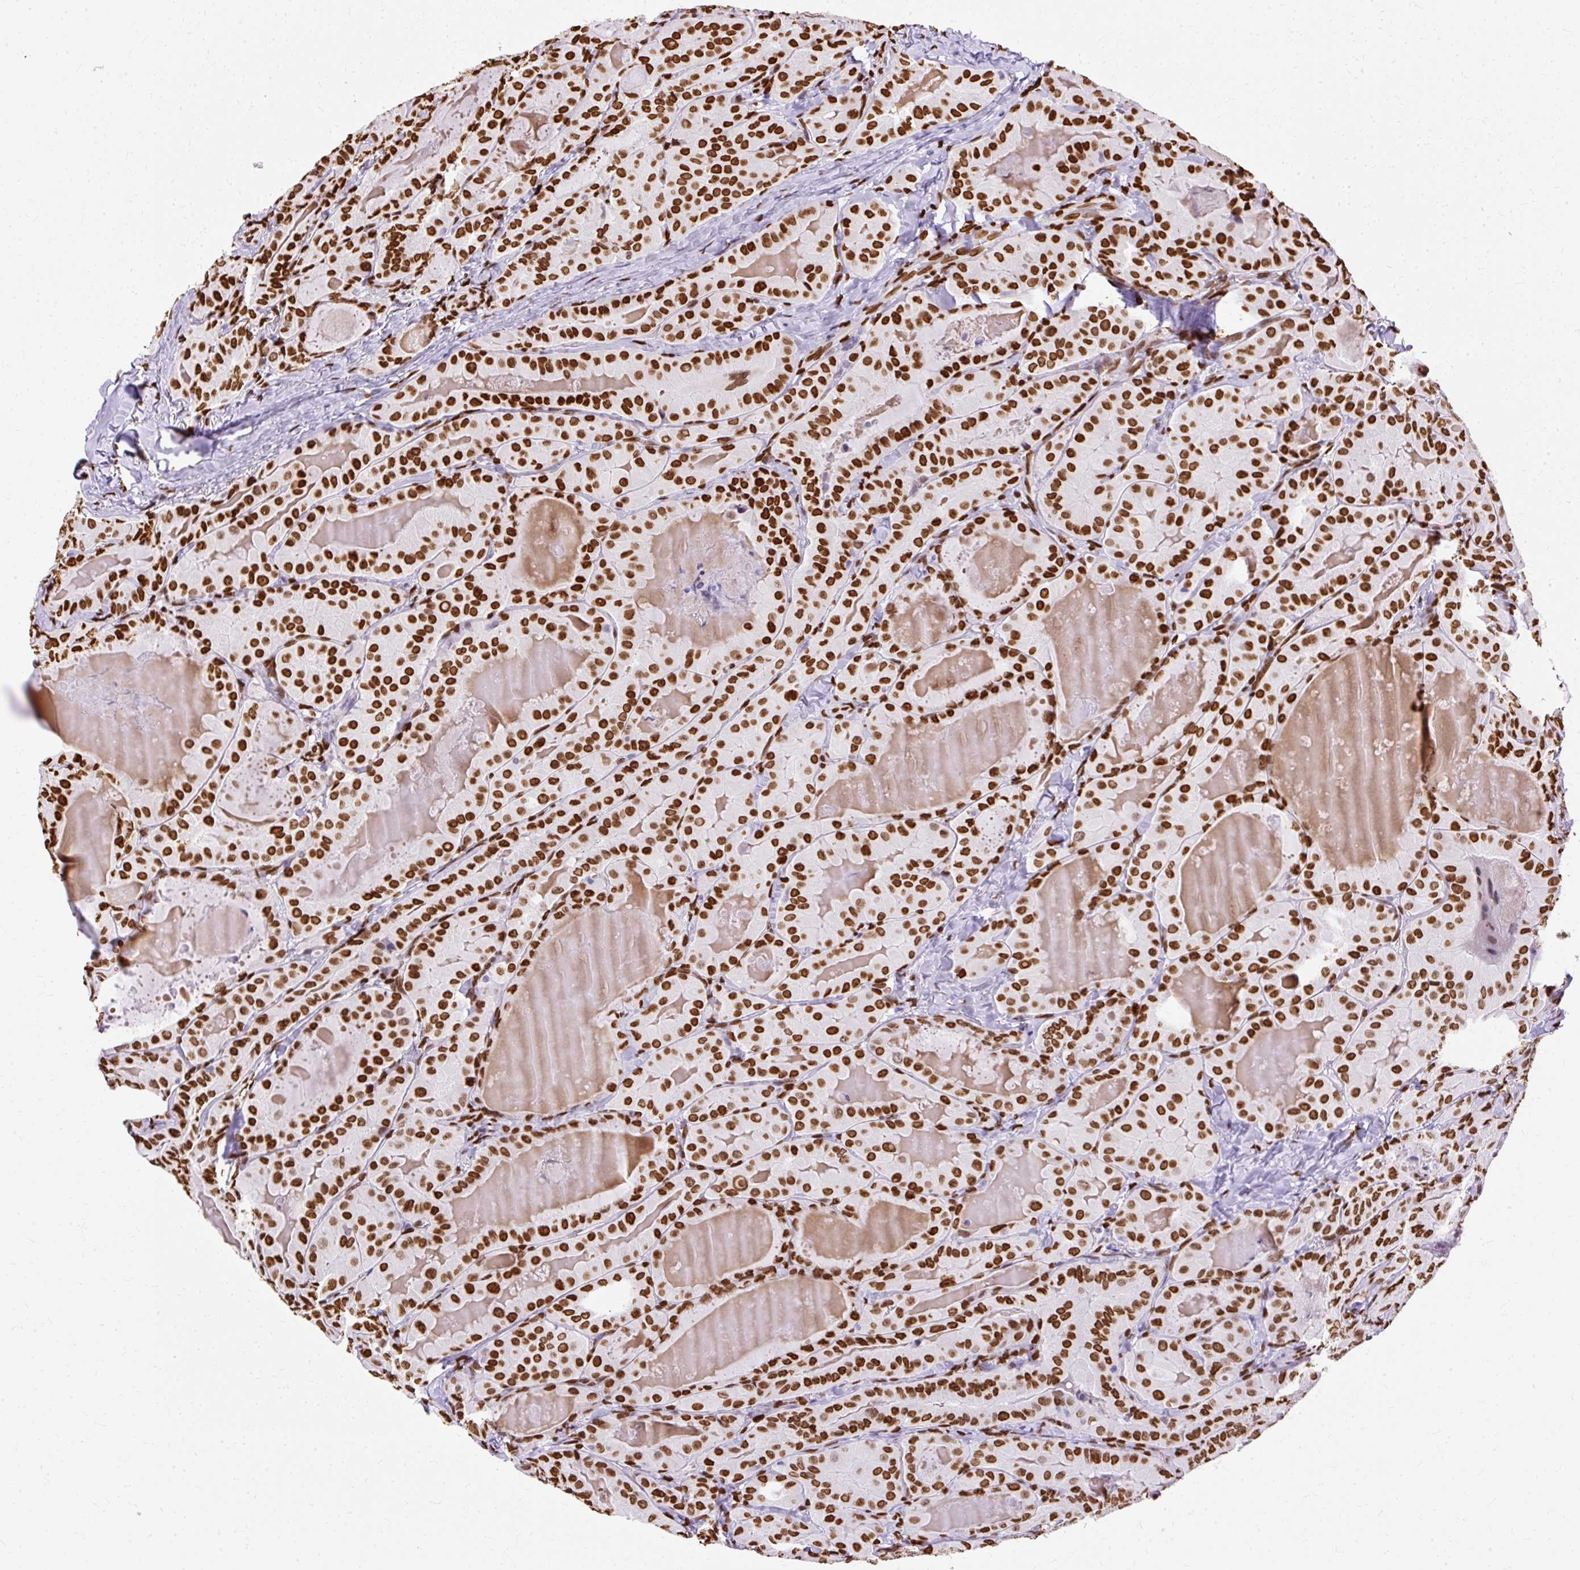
{"staining": {"intensity": "strong", "quantity": ">75%", "location": "nuclear"}, "tissue": "thyroid cancer", "cell_type": "Tumor cells", "image_type": "cancer", "snomed": [{"axis": "morphology", "description": "Papillary adenocarcinoma, NOS"}, {"axis": "topography", "description": "Thyroid gland"}], "caption": "Immunohistochemical staining of papillary adenocarcinoma (thyroid) demonstrates high levels of strong nuclear positivity in about >75% of tumor cells. Immunohistochemistry stains the protein of interest in brown and the nuclei are stained blue.", "gene": "TMEM184C", "patient": {"sex": "female", "age": 68}}